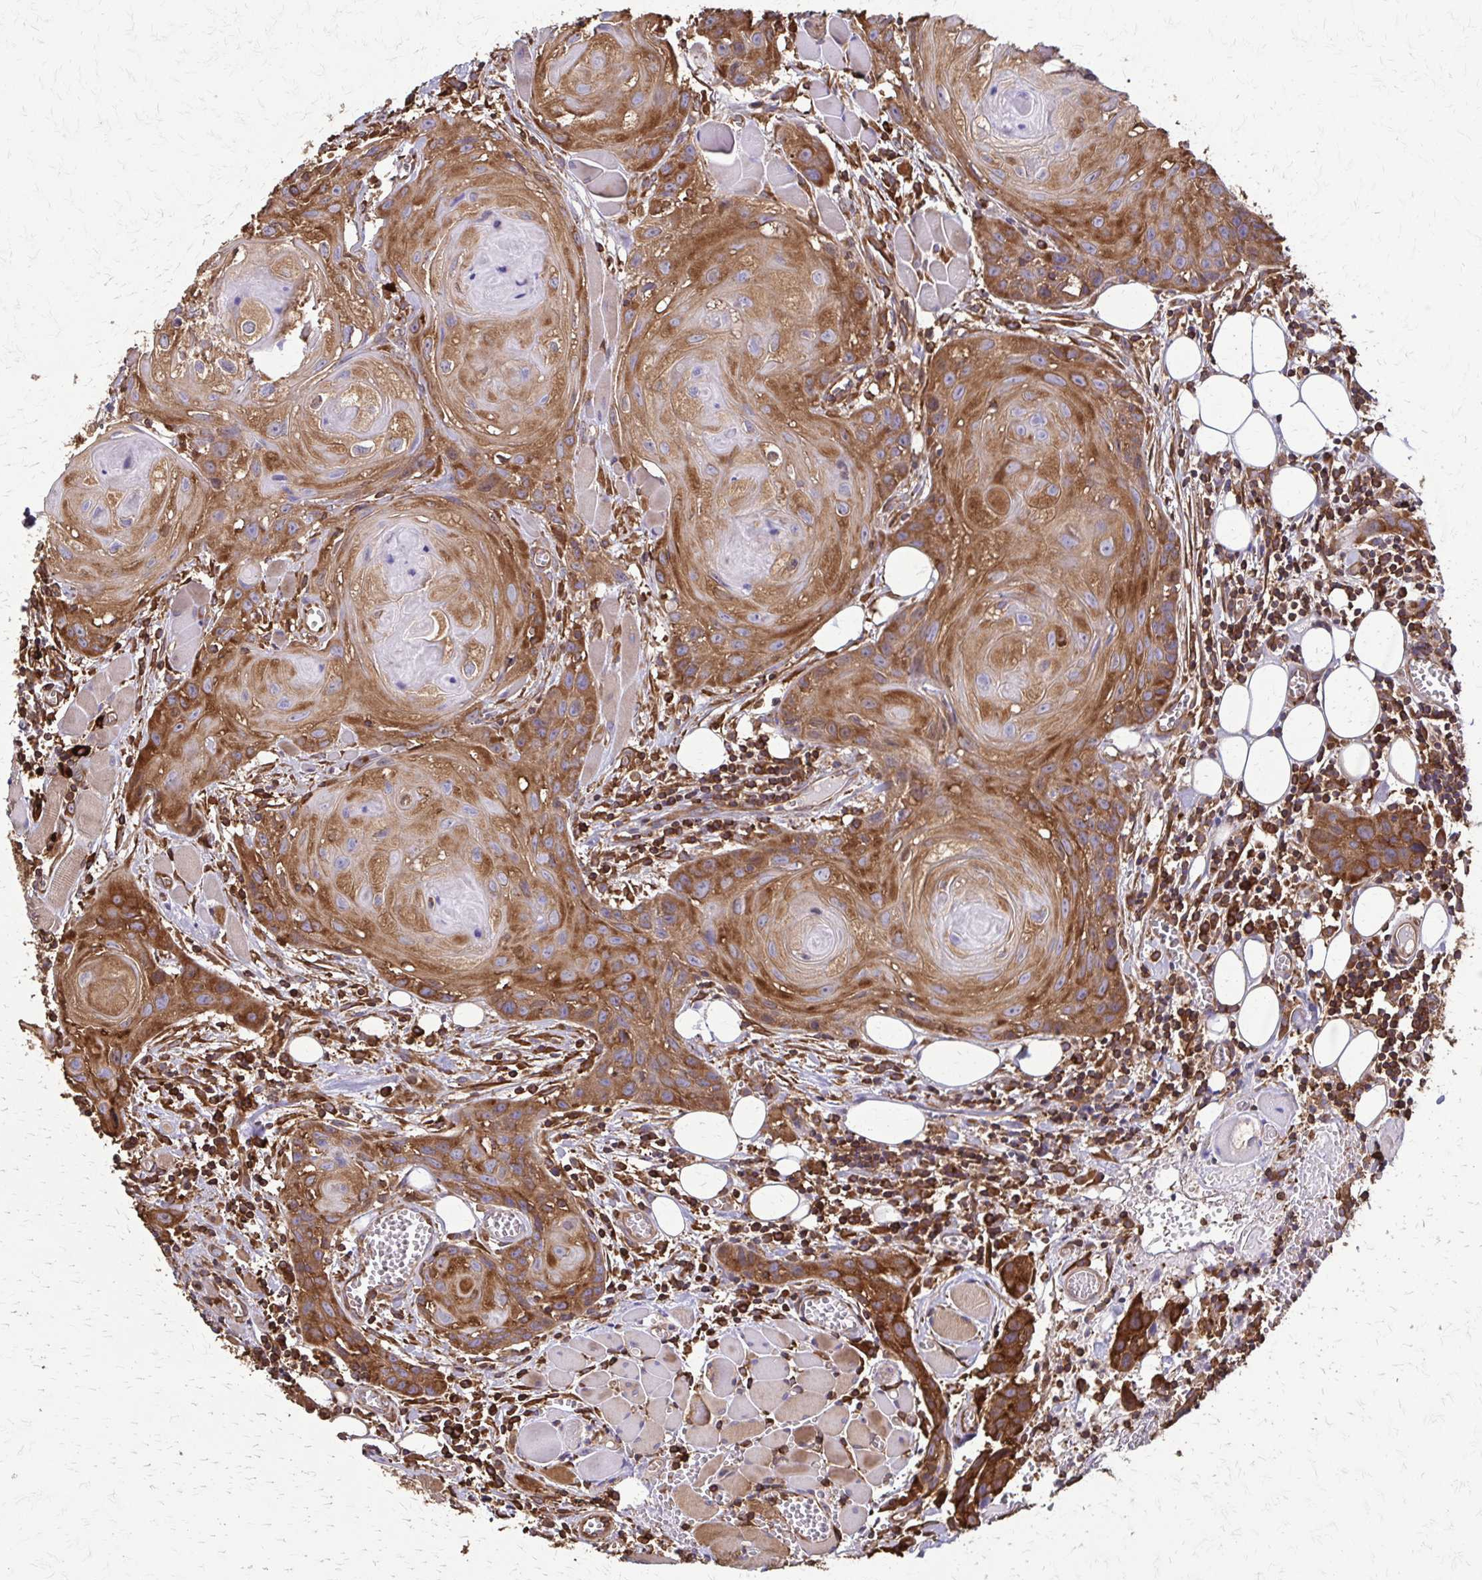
{"staining": {"intensity": "moderate", "quantity": ">75%", "location": "cytoplasmic/membranous"}, "tissue": "head and neck cancer", "cell_type": "Tumor cells", "image_type": "cancer", "snomed": [{"axis": "morphology", "description": "Squamous cell carcinoma, NOS"}, {"axis": "topography", "description": "Oral tissue"}, {"axis": "topography", "description": "Head-Neck"}], "caption": "A brown stain highlights moderate cytoplasmic/membranous staining of a protein in head and neck cancer tumor cells.", "gene": "EEF2", "patient": {"sex": "male", "age": 58}}